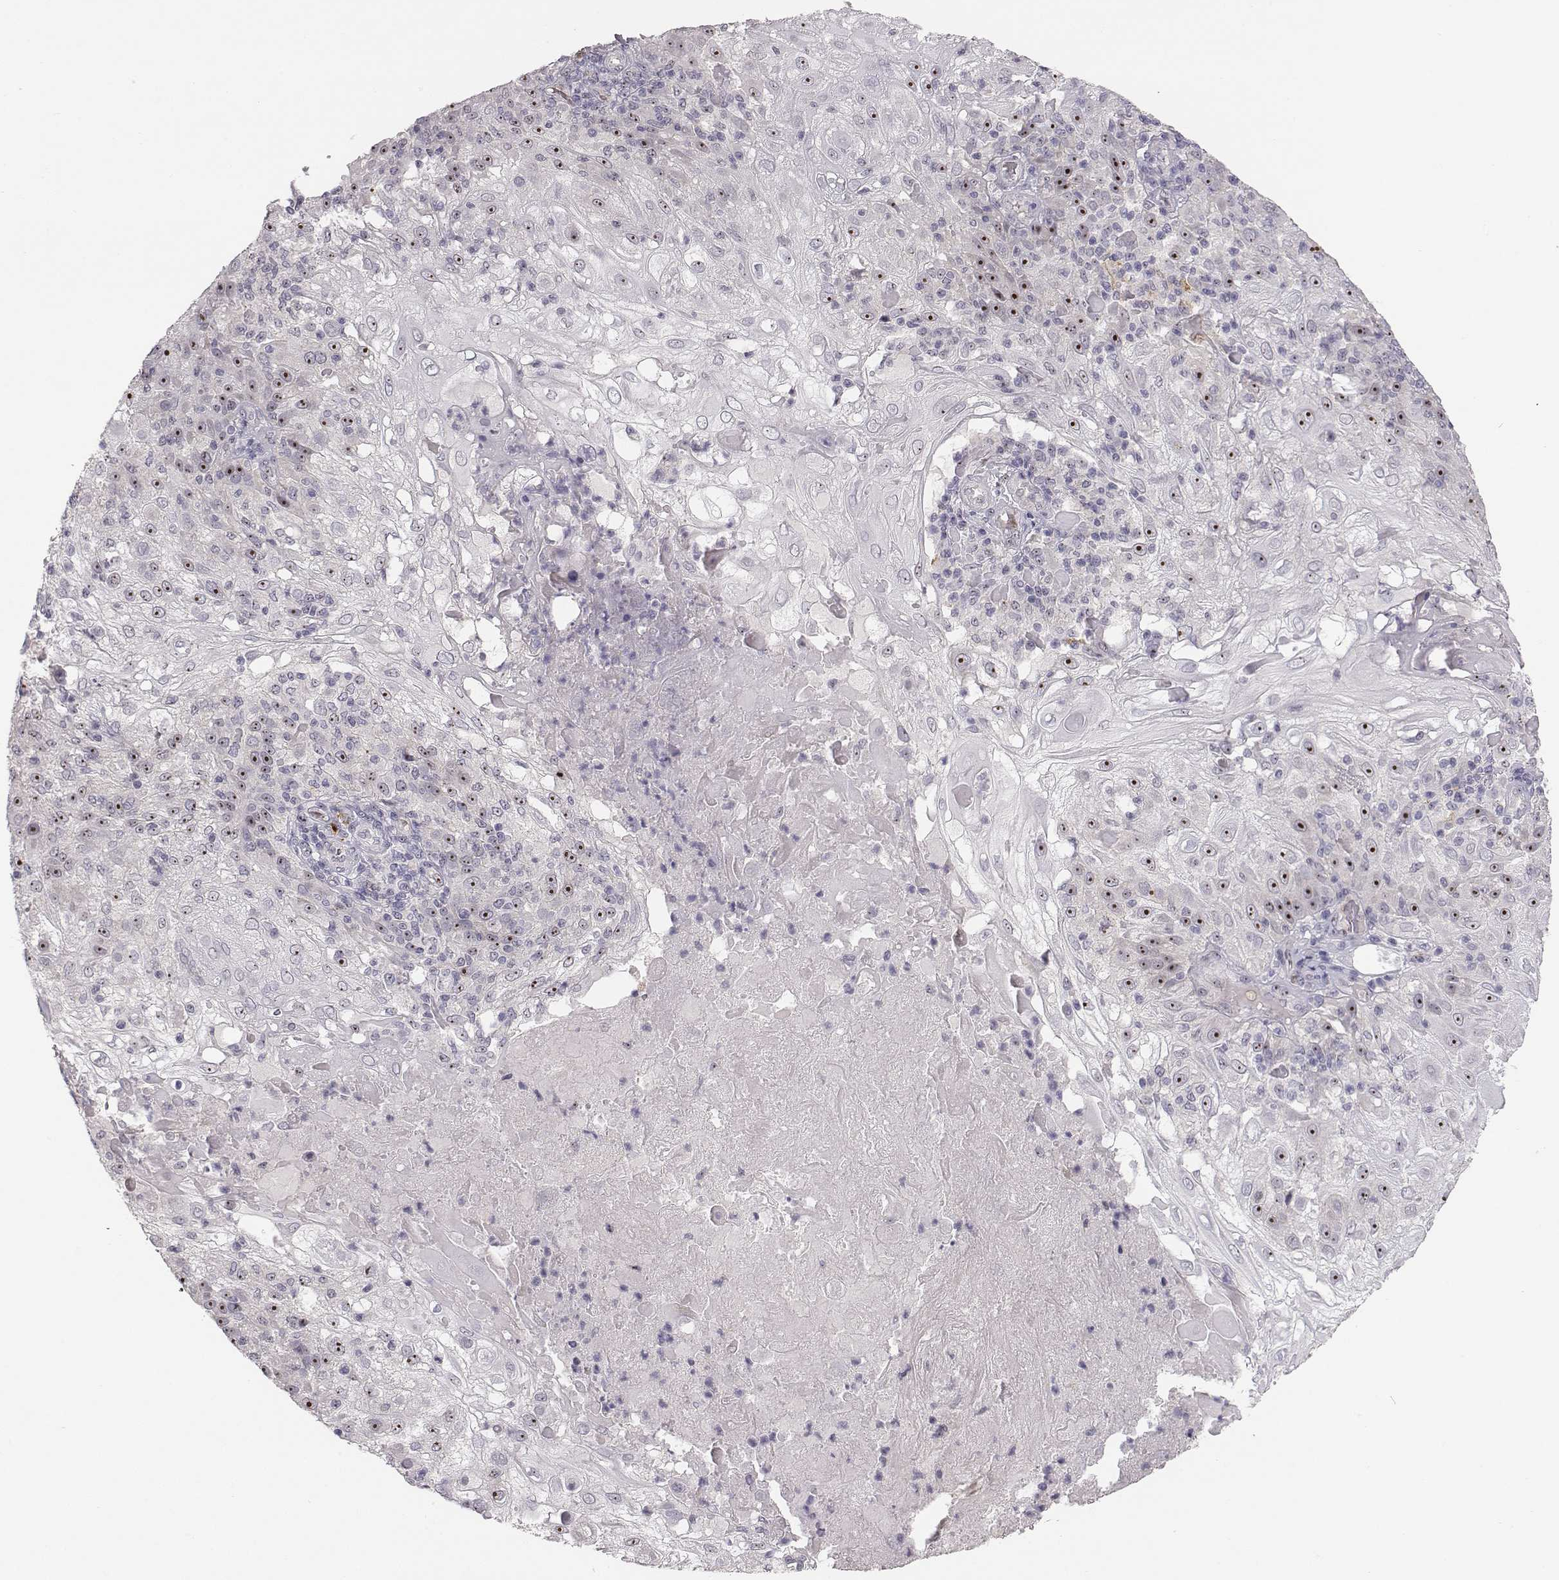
{"staining": {"intensity": "strong", "quantity": ">75%", "location": "nuclear"}, "tissue": "skin cancer", "cell_type": "Tumor cells", "image_type": "cancer", "snomed": [{"axis": "morphology", "description": "Normal tissue, NOS"}, {"axis": "morphology", "description": "Squamous cell carcinoma, NOS"}, {"axis": "topography", "description": "Skin"}], "caption": "High-magnification brightfield microscopy of skin squamous cell carcinoma stained with DAB (brown) and counterstained with hematoxylin (blue). tumor cells exhibit strong nuclear positivity is seen in approximately>75% of cells.", "gene": "NIFK", "patient": {"sex": "female", "age": 83}}